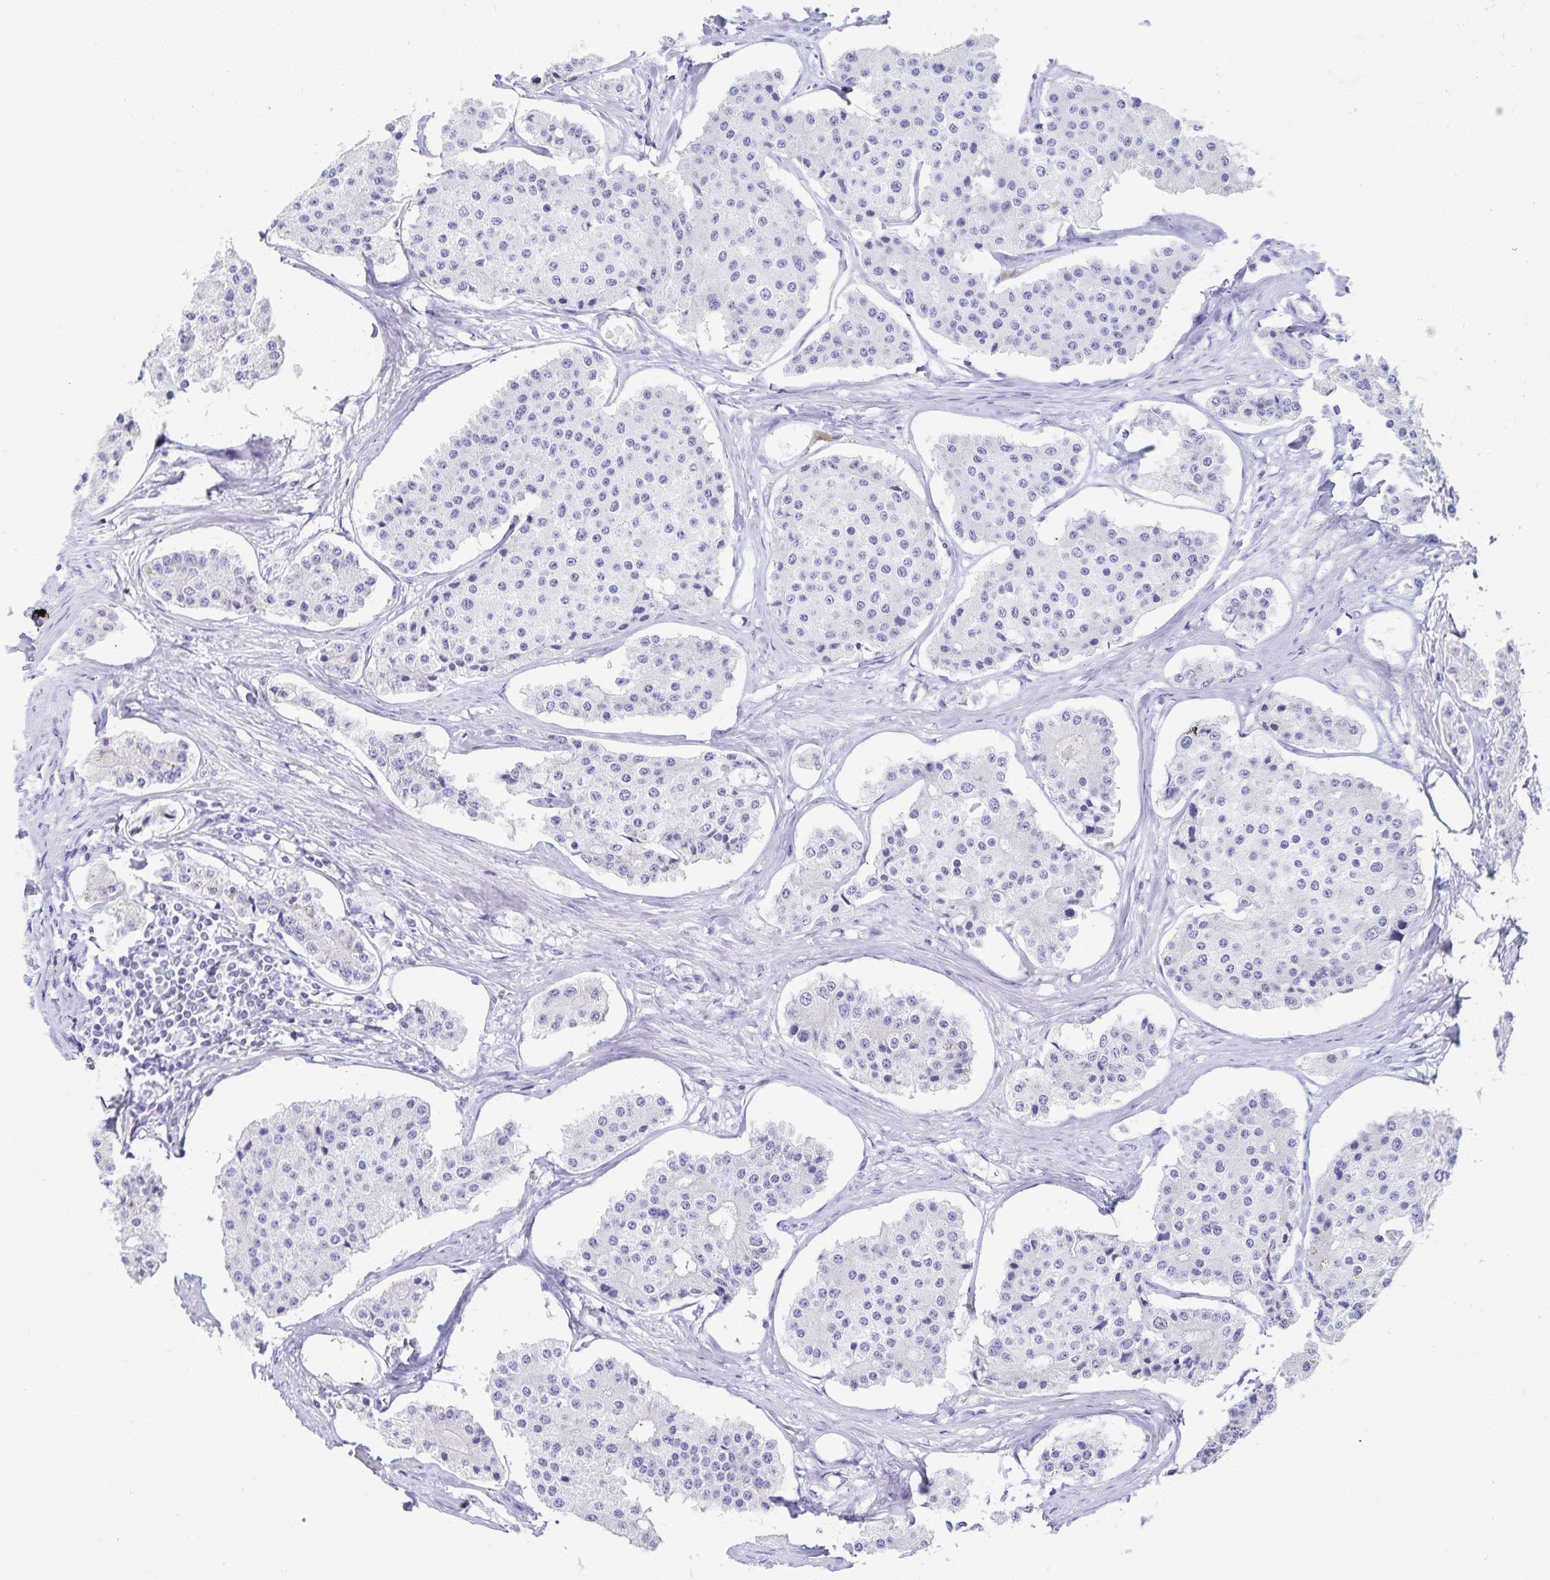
{"staining": {"intensity": "negative", "quantity": "none", "location": "none"}, "tissue": "carcinoid", "cell_type": "Tumor cells", "image_type": "cancer", "snomed": [{"axis": "morphology", "description": "Carcinoid, malignant, NOS"}, {"axis": "topography", "description": "Small intestine"}], "caption": "This histopathology image is of carcinoid stained with immunohistochemistry (IHC) to label a protein in brown with the nuclei are counter-stained blue. There is no staining in tumor cells.", "gene": "C2orf50", "patient": {"sex": "female", "age": 65}}